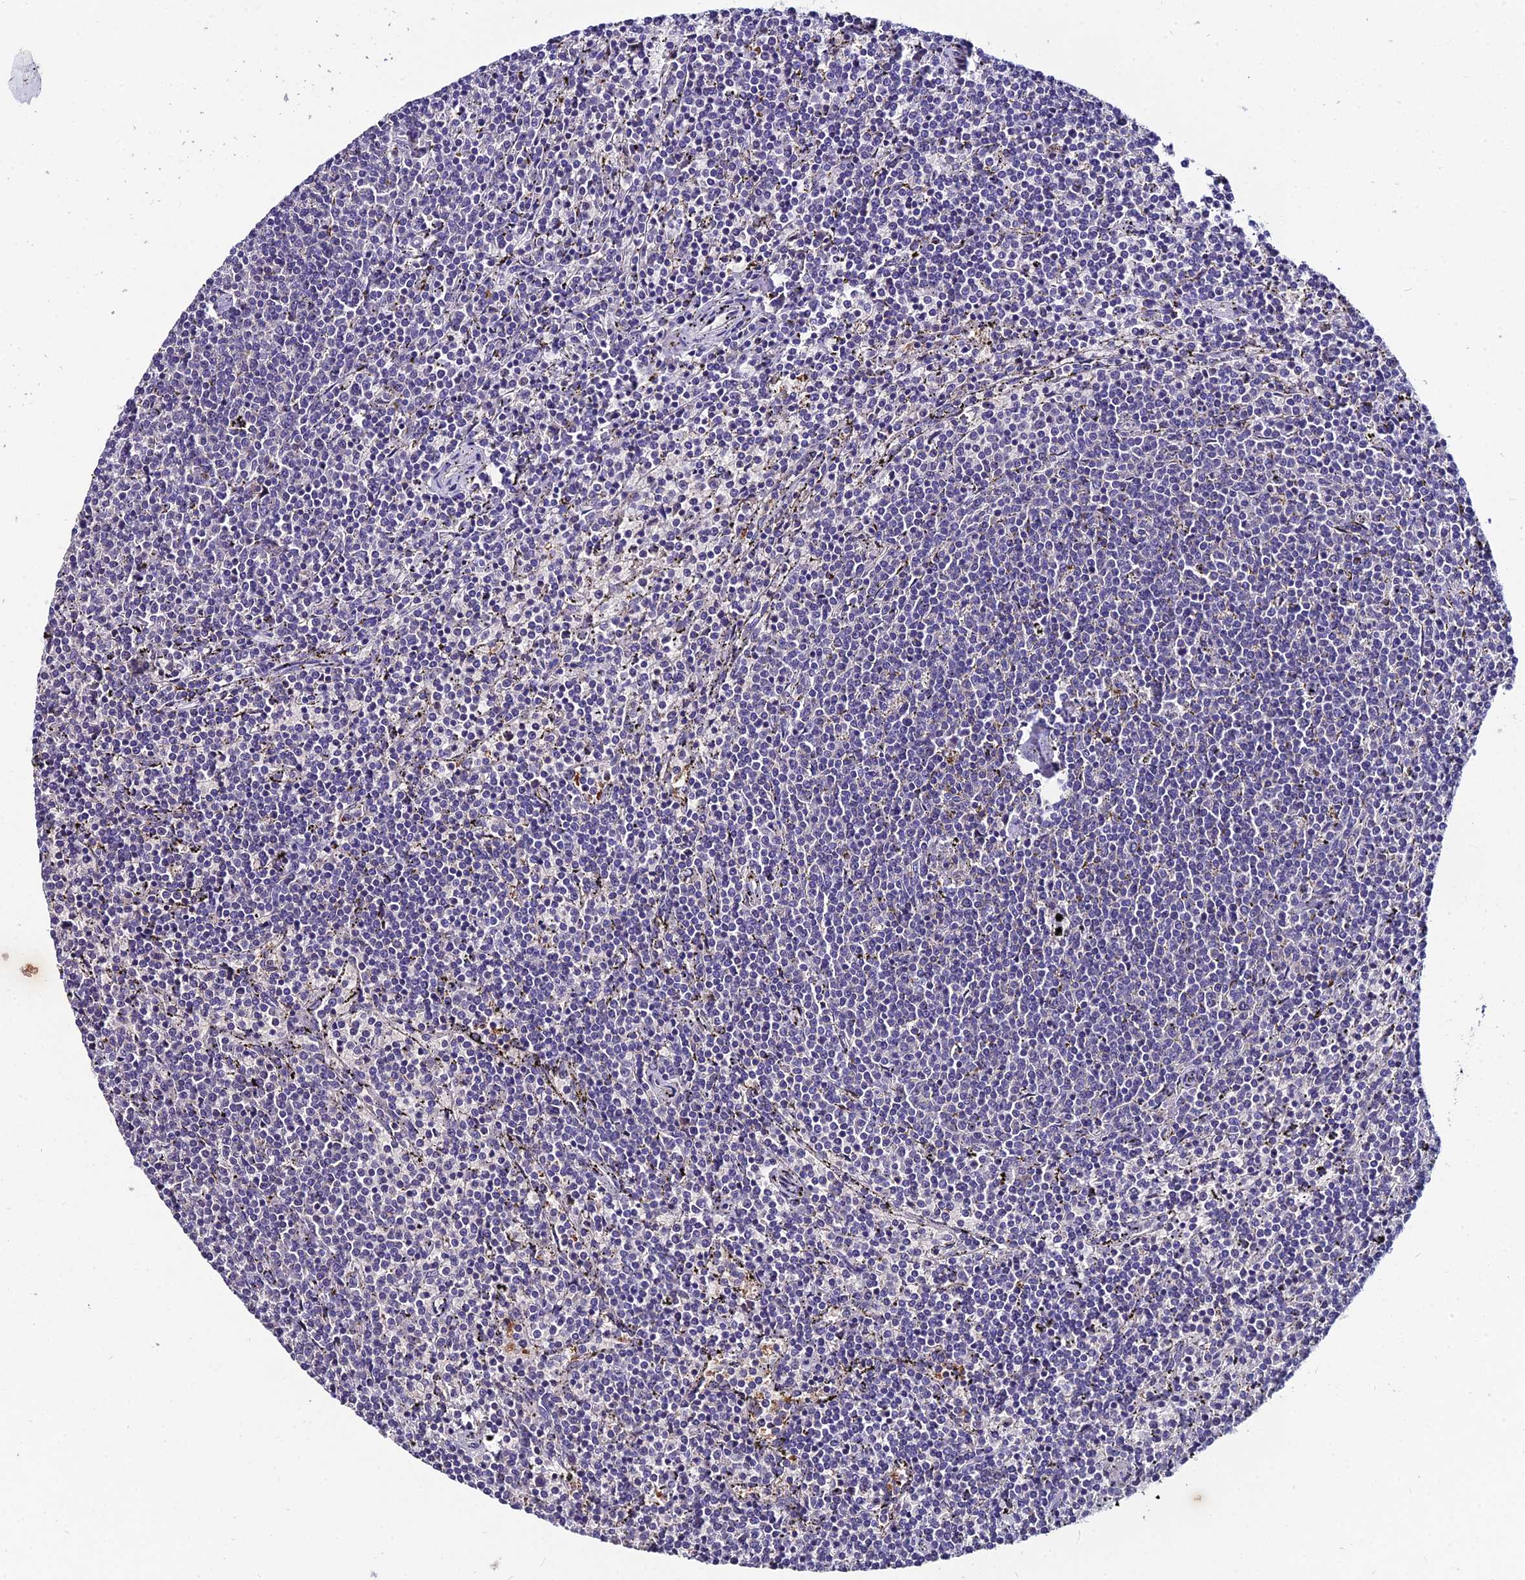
{"staining": {"intensity": "negative", "quantity": "none", "location": "none"}, "tissue": "lymphoma", "cell_type": "Tumor cells", "image_type": "cancer", "snomed": [{"axis": "morphology", "description": "Malignant lymphoma, non-Hodgkin's type, Low grade"}, {"axis": "topography", "description": "Spleen"}], "caption": "The immunohistochemistry micrograph has no significant staining in tumor cells of low-grade malignant lymphoma, non-Hodgkin's type tissue.", "gene": "LGALS7", "patient": {"sex": "female", "age": 50}}